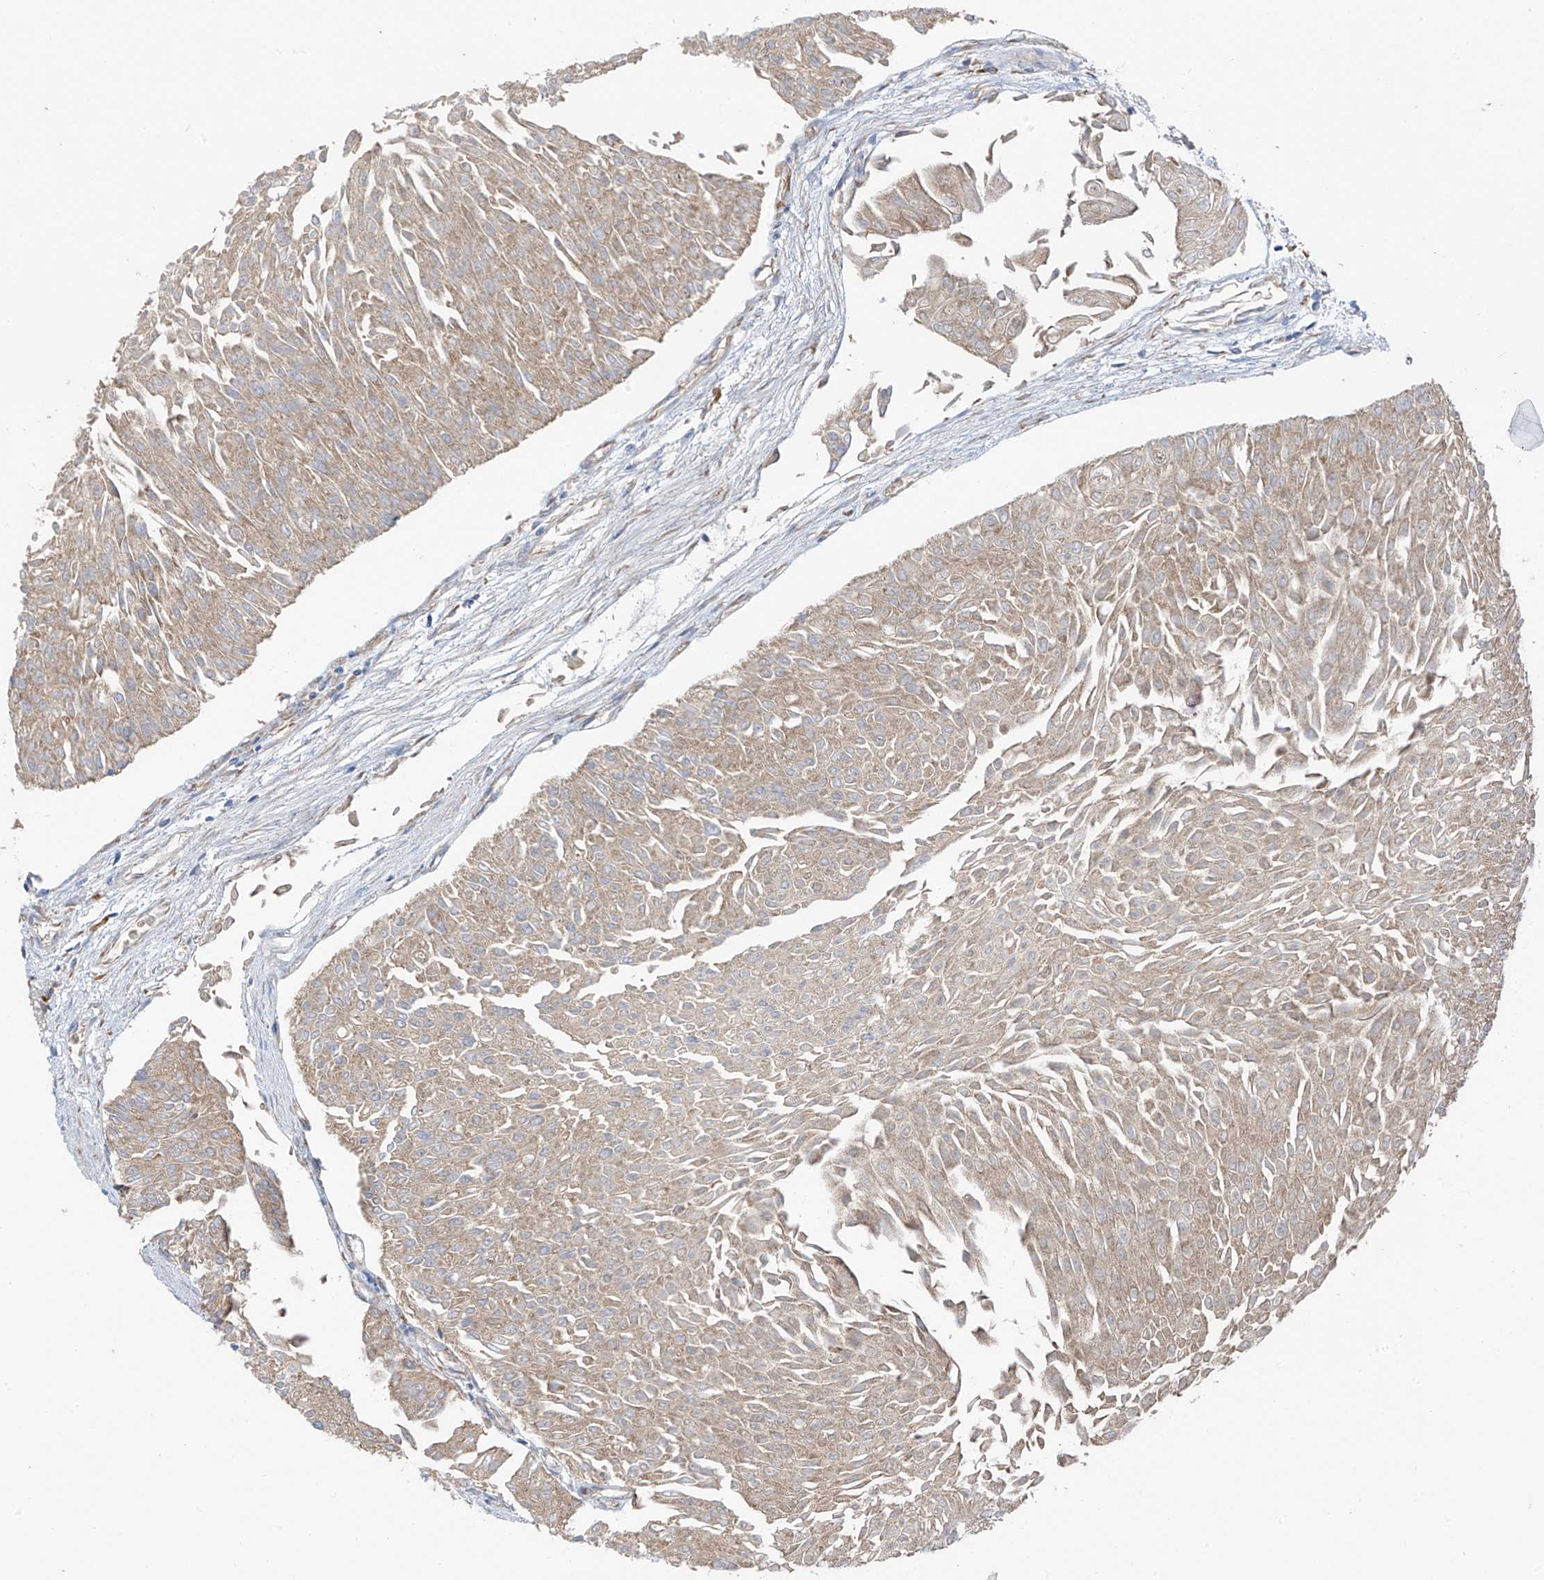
{"staining": {"intensity": "weak", "quantity": ">75%", "location": "cytoplasmic/membranous"}, "tissue": "urothelial cancer", "cell_type": "Tumor cells", "image_type": "cancer", "snomed": [{"axis": "morphology", "description": "Urothelial carcinoma, Low grade"}, {"axis": "topography", "description": "Urinary bladder"}], "caption": "Urothelial cancer stained with a brown dye shows weak cytoplasmic/membranous positive positivity in about >75% of tumor cells.", "gene": "RPL4", "patient": {"sex": "male", "age": 67}}